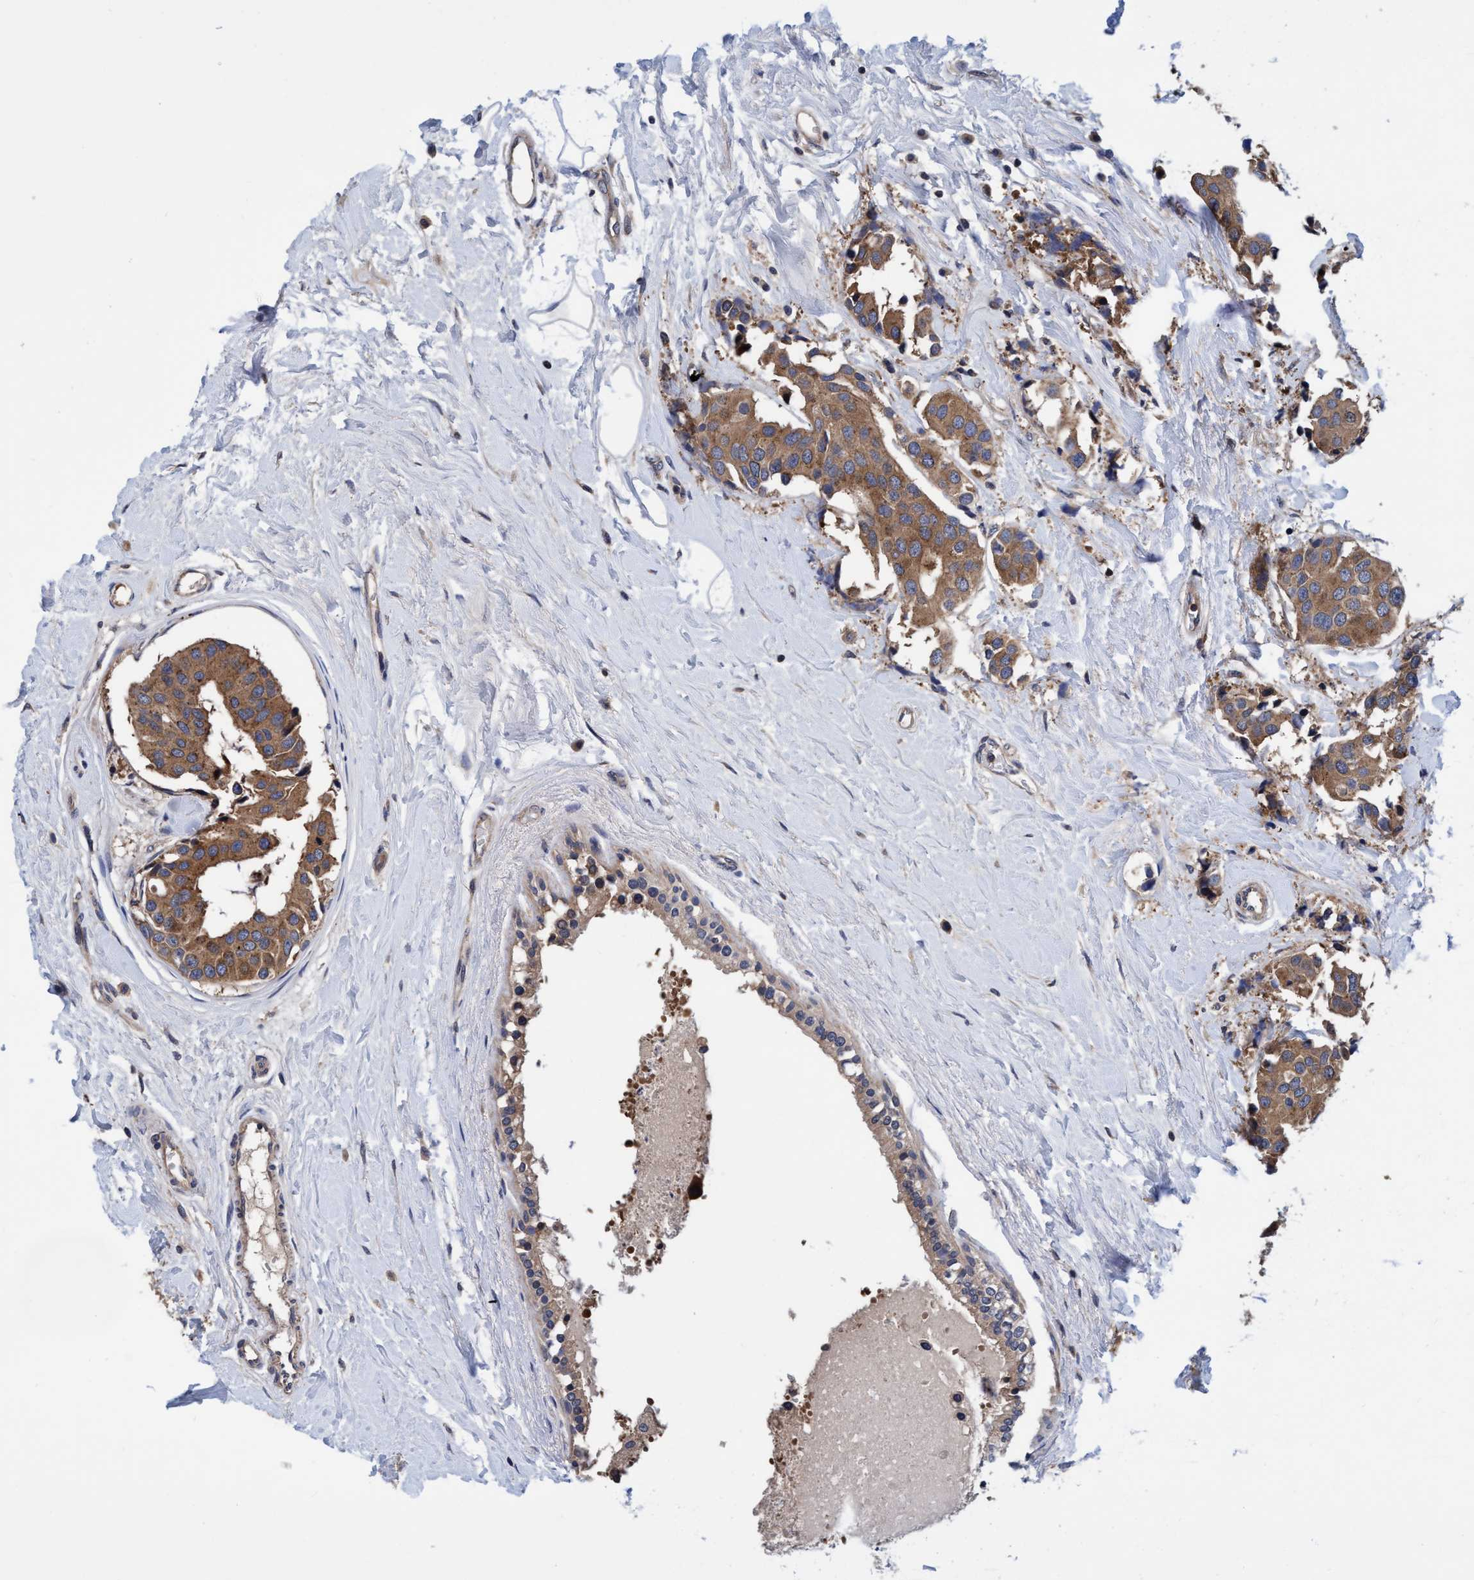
{"staining": {"intensity": "moderate", "quantity": ">75%", "location": "cytoplasmic/membranous"}, "tissue": "breast cancer", "cell_type": "Tumor cells", "image_type": "cancer", "snomed": [{"axis": "morphology", "description": "Normal tissue, NOS"}, {"axis": "morphology", "description": "Duct carcinoma"}, {"axis": "topography", "description": "Breast"}], "caption": "Immunohistochemical staining of breast cancer (intraductal carcinoma) shows medium levels of moderate cytoplasmic/membranous expression in about >75% of tumor cells.", "gene": "CALCOCO2", "patient": {"sex": "female", "age": 39}}